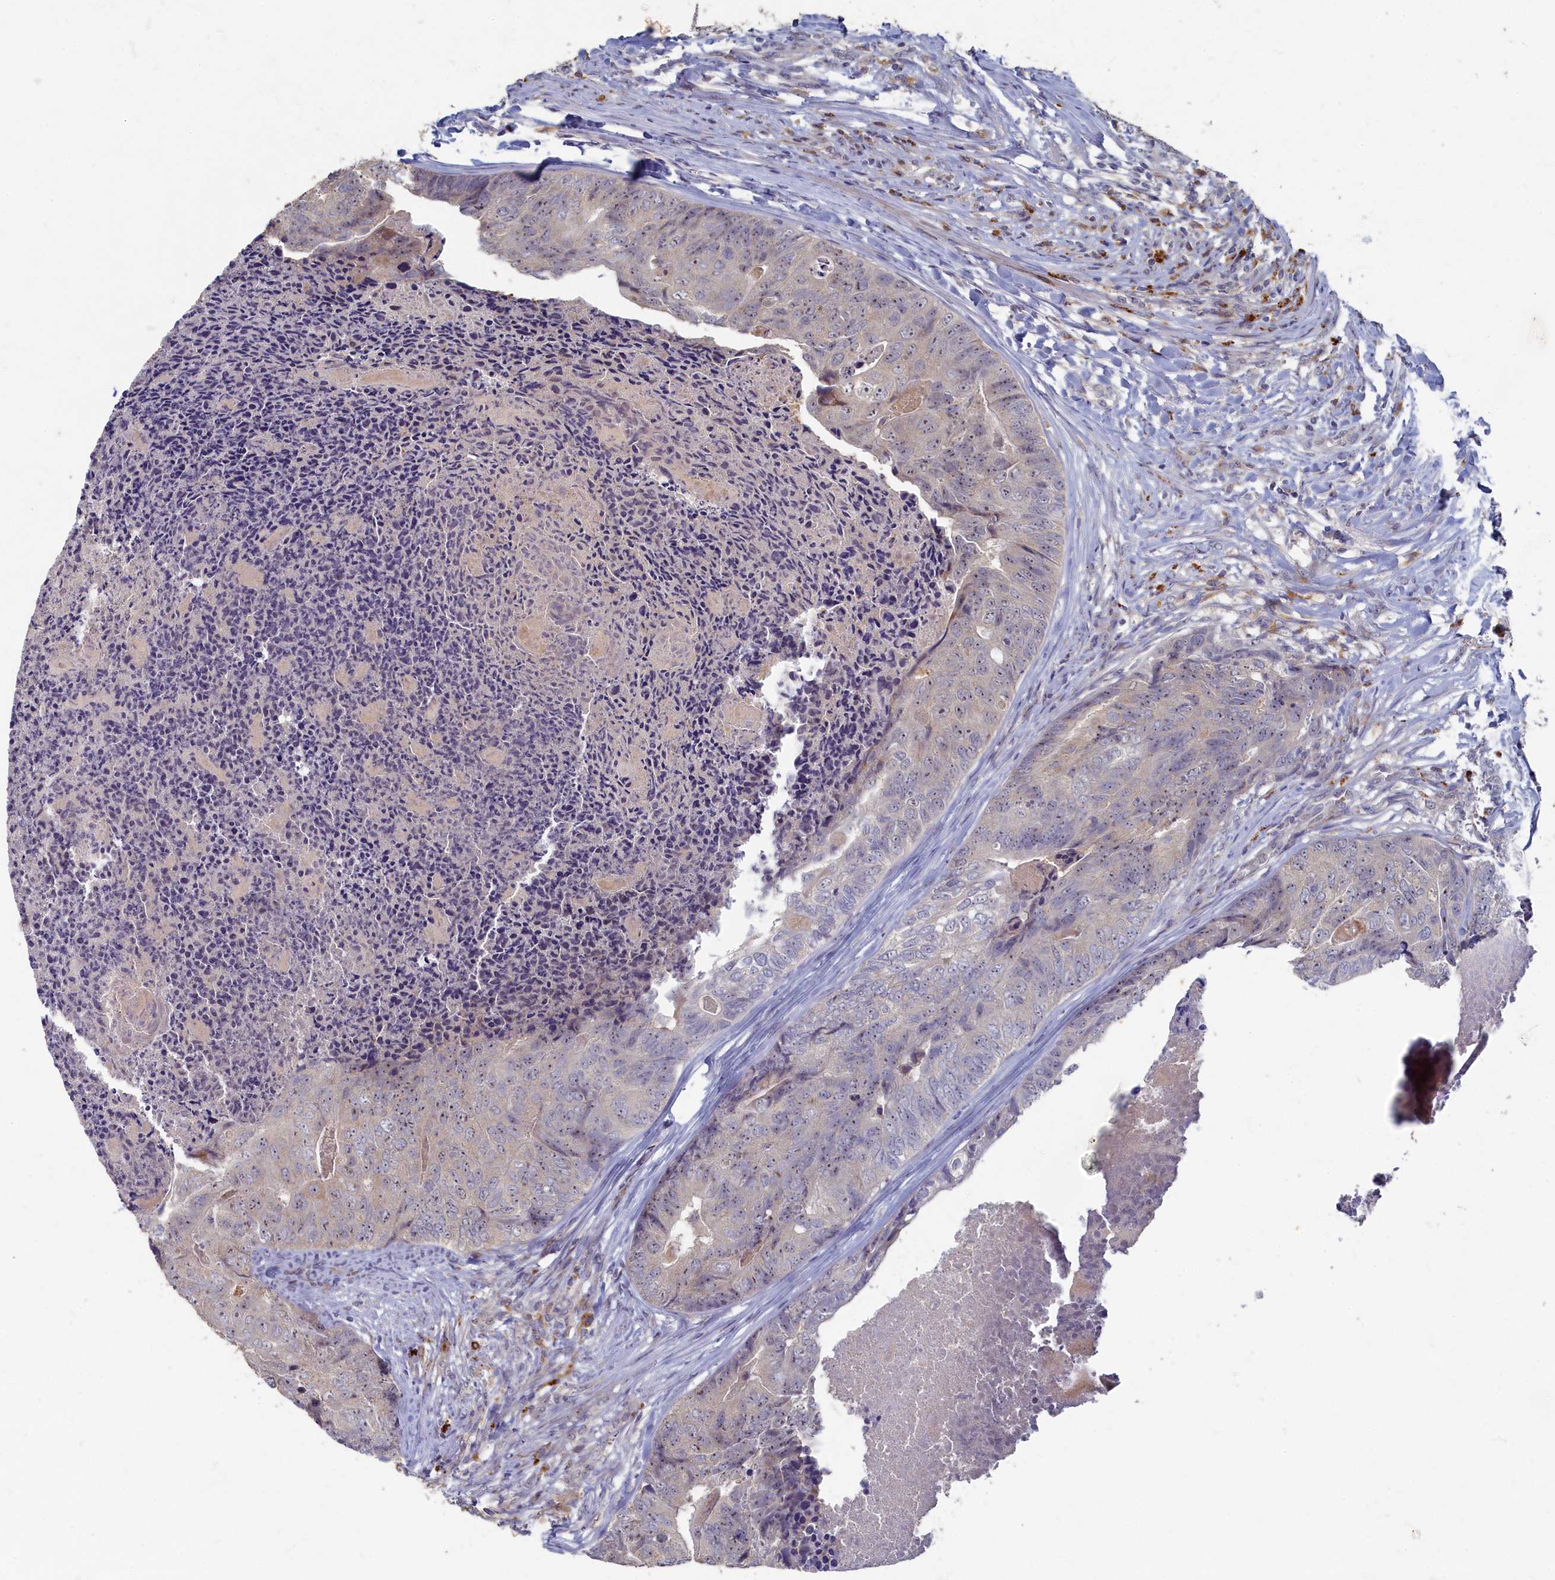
{"staining": {"intensity": "moderate", "quantity": "25%-75%", "location": "nuclear"}, "tissue": "colorectal cancer", "cell_type": "Tumor cells", "image_type": "cancer", "snomed": [{"axis": "morphology", "description": "Adenocarcinoma, NOS"}, {"axis": "topography", "description": "Colon"}], "caption": "Colorectal cancer stained for a protein exhibits moderate nuclear positivity in tumor cells.", "gene": "HUNK", "patient": {"sex": "female", "age": 67}}